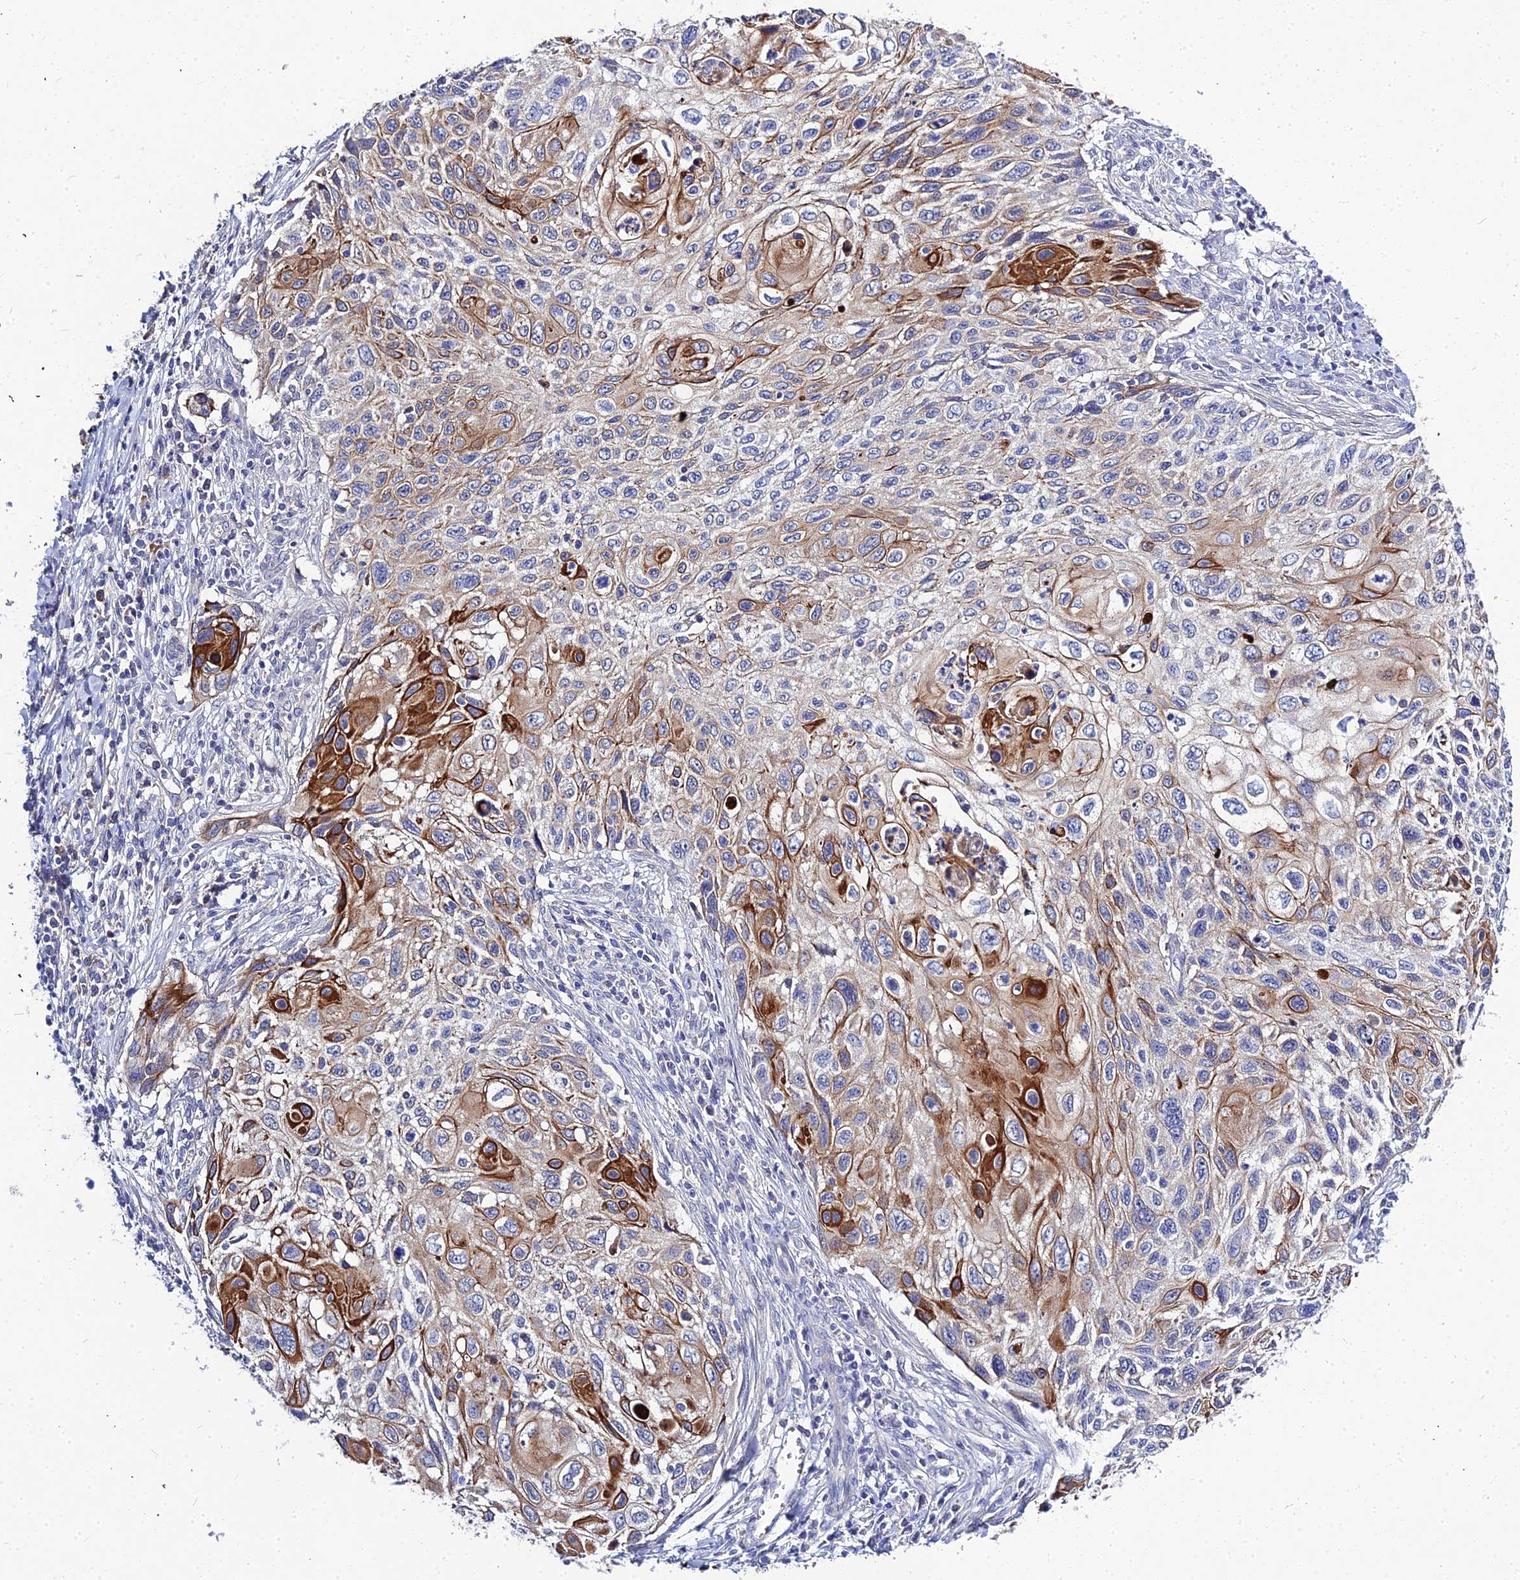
{"staining": {"intensity": "strong", "quantity": "25%-75%", "location": "cytoplasmic/membranous"}, "tissue": "cervical cancer", "cell_type": "Tumor cells", "image_type": "cancer", "snomed": [{"axis": "morphology", "description": "Squamous cell carcinoma, NOS"}, {"axis": "topography", "description": "Cervix"}], "caption": "Immunohistochemistry (IHC) histopathology image of human cervical squamous cell carcinoma stained for a protein (brown), which exhibits high levels of strong cytoplasmic/membranous staining in approximately 25%-75% of tumor cells.", "gene": "DMRTA1", "patient": {"sex": "female", "age": 70}}